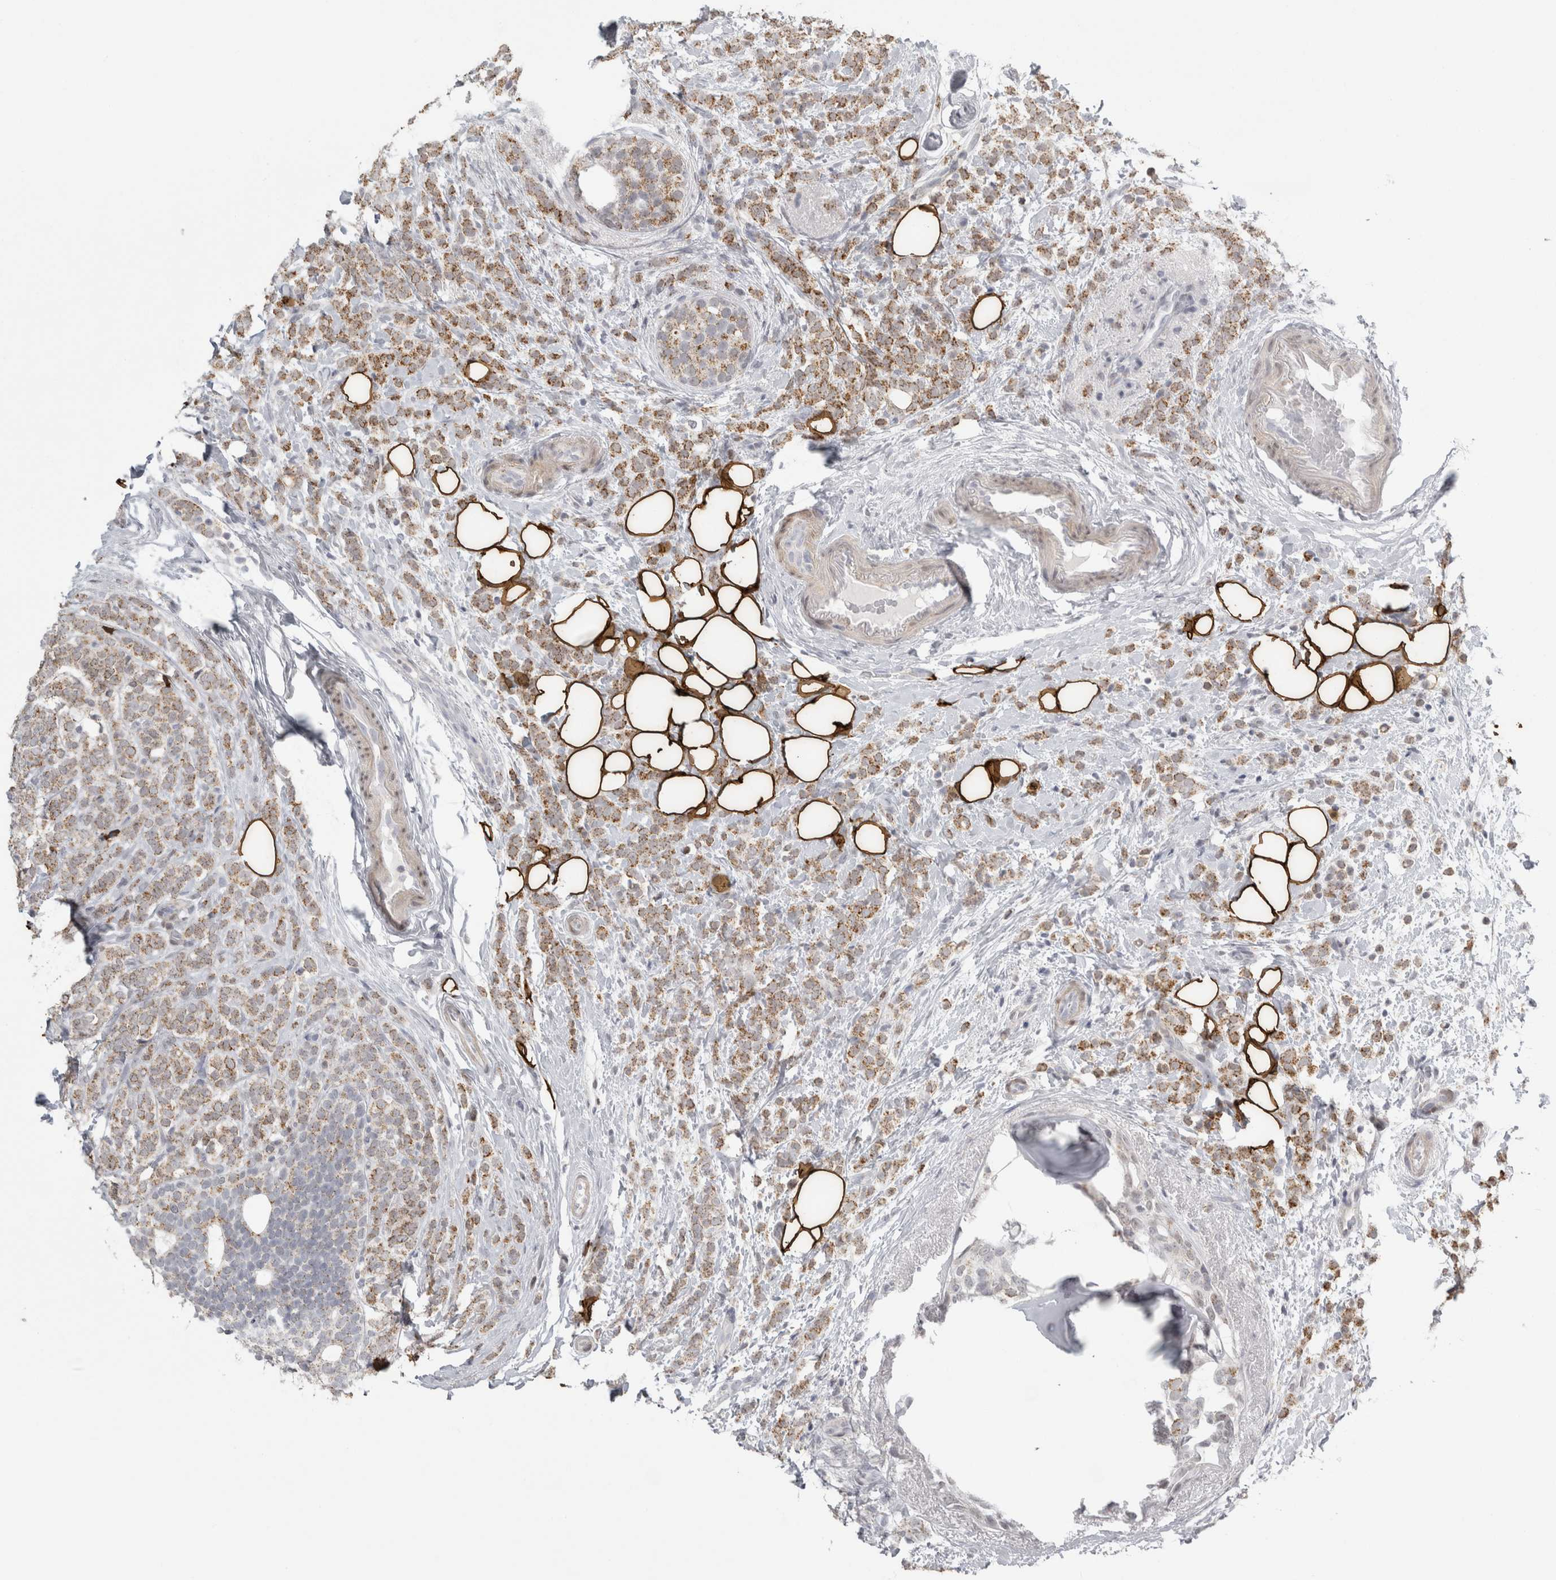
{"staining": {"intensity": "moderate", "quantity": ">75%", "location": "cytoplasmic/membranous"}, "tissue": "breast cancer", "cell_type": "Tumor cells", "image_type": "cancer", "snomed": [{"axis": "morphology", "description": "Lobular carcinoma"}, {"axis": "topography", "description": "Breast"}], "caption": "The histopathology image displays staining of lobular carcinoma (breast), revealing moderate cytoplasmic/membranous protein expression (brown color) within tumor cells.", "gene": "PLIN1", "patient": {"sex": "female", "age": 50}}